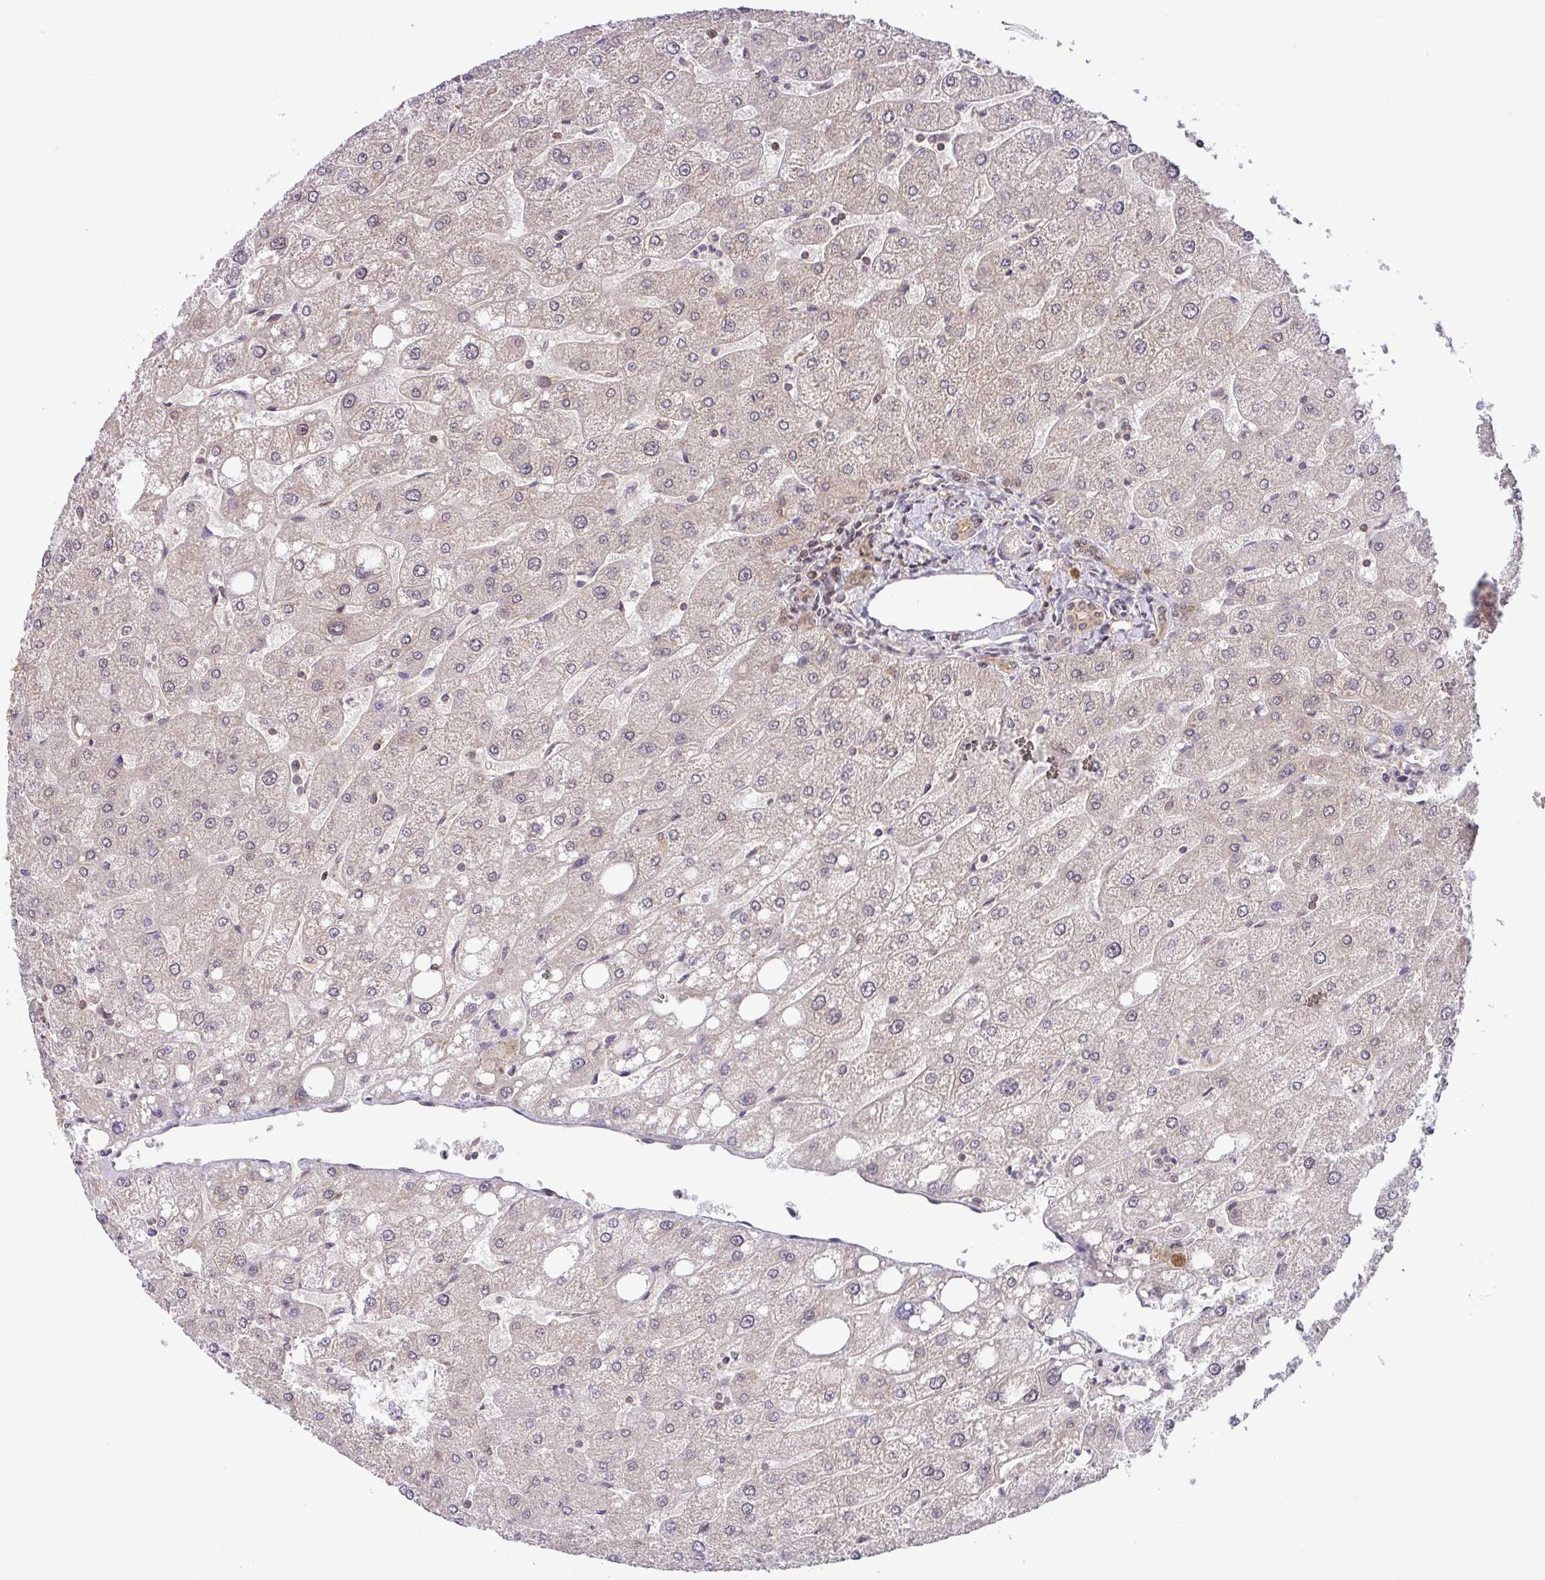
{"staining": {"intensity": "weak", "quantity": "25%-75%", "location": "cytoplasmic/membranous,nuclear"}, "tissue": "liver", "cell_type": "Cholangiocytes", "image_type": "normal", "snomed": [{"axis": "morphology", "description": "Normal tissue, NOS"}, {"axis": "topography", "description": "Liver"}], "caption": "High-magnification brightfield microscopy of benign liver stained with DAB (3,3'-diaminobenzidine) (brown) and counterstained with hematoxylin (blue). cholangiocytes exhibit weak cytoplasmic/membranous,nuclear staining is present in approximately25%-75% of cells.", "gene": "SHB", "patient": {"sex": "male", "age": 67}}